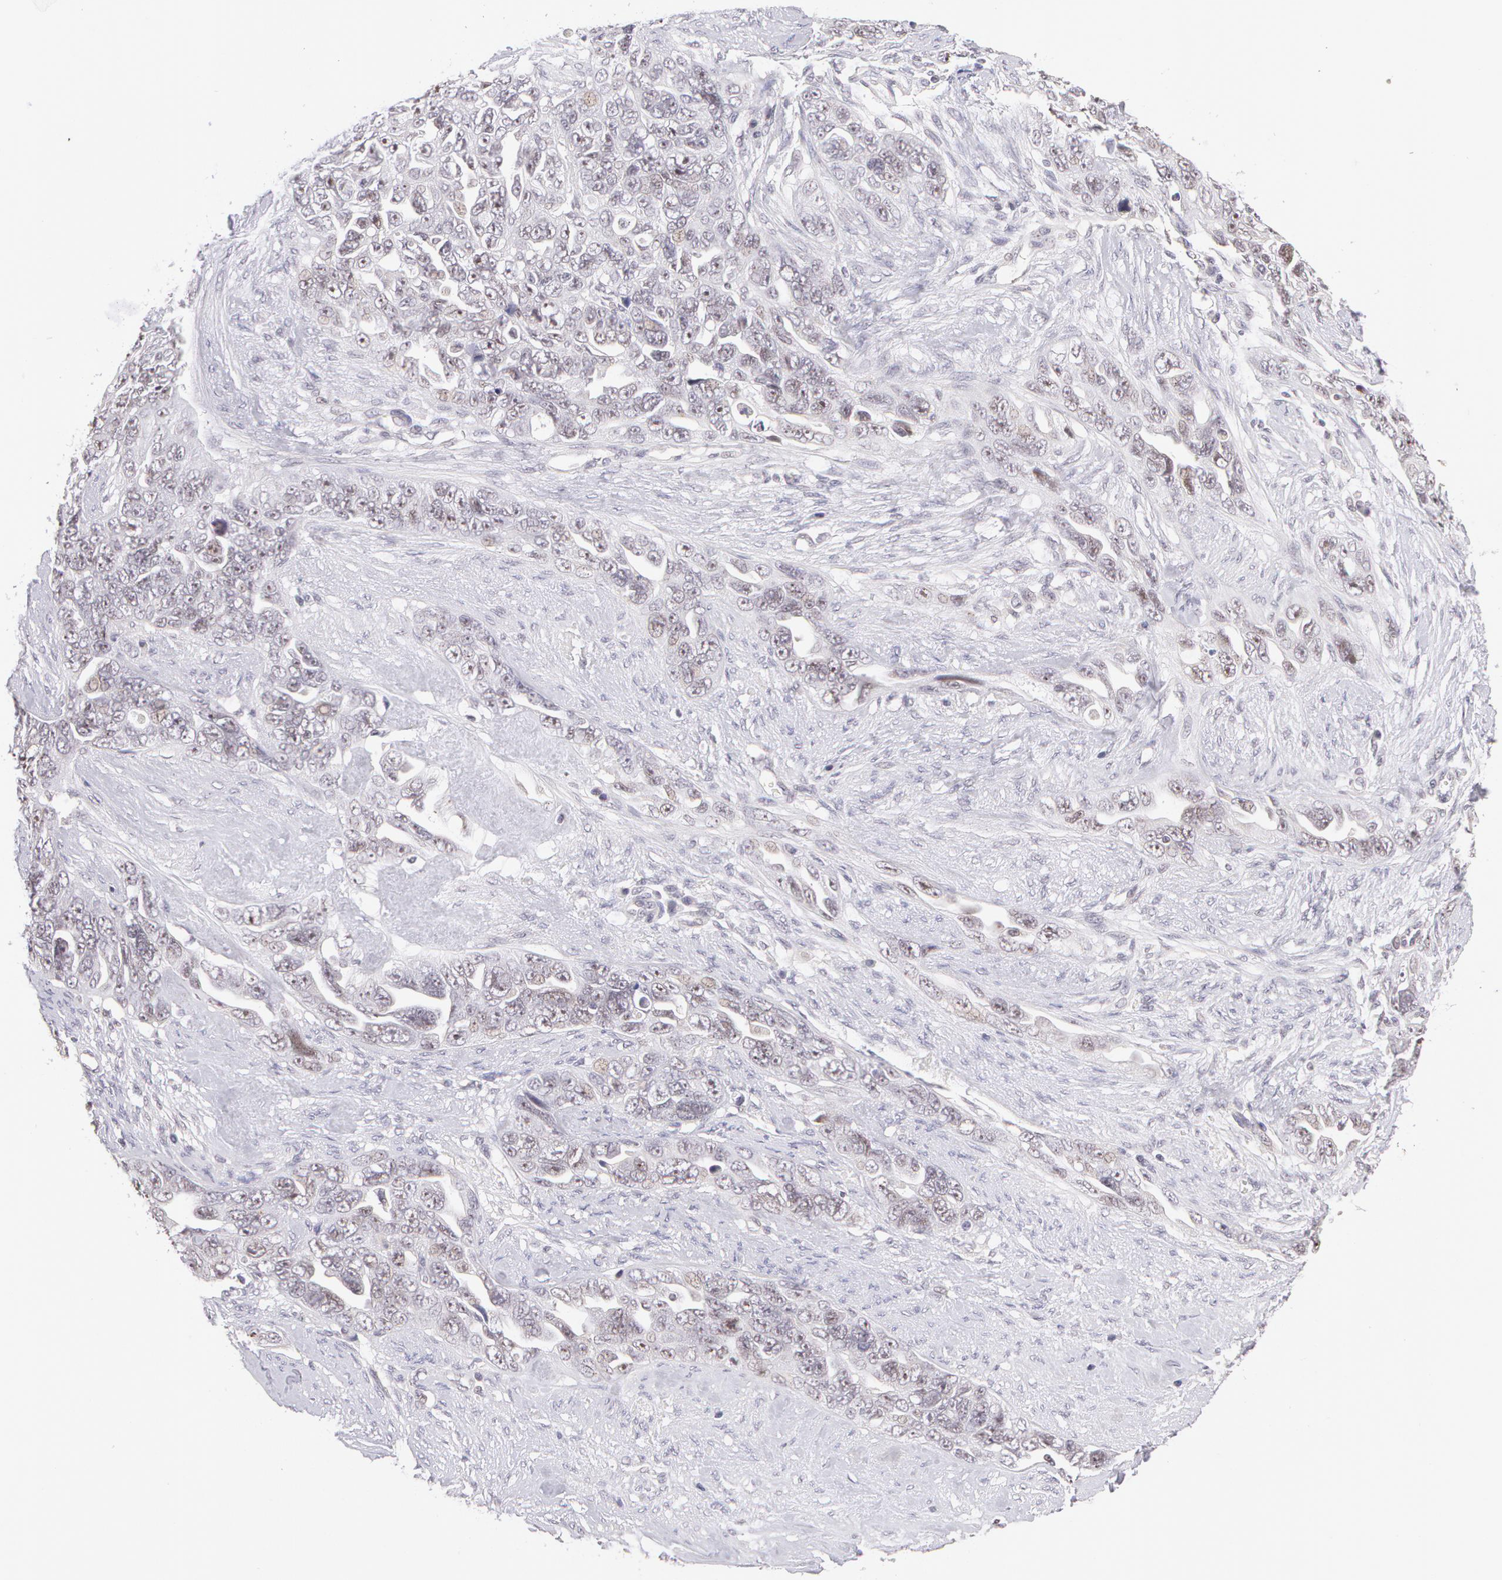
{"staining": {"intensity": "negative", "quantity": "none", "location": "none"}, "tissue": "ovarian cancer", "cell_type": "Tumor cells", "image_type": "cancer", "snomed": [{"axis": "morphology", "description": "Cystadenocarcinoma, serous, NOS"}, {"axis": "topography", "description": "Ovary"}], "caption": "Immunohistochemical staining of serous cystadenocarcinoma (ovarian) demonstrates no significant positivity in tumor cells.", "gene": "ZNF597", "patient": {"sex": "female", "age": 63}}